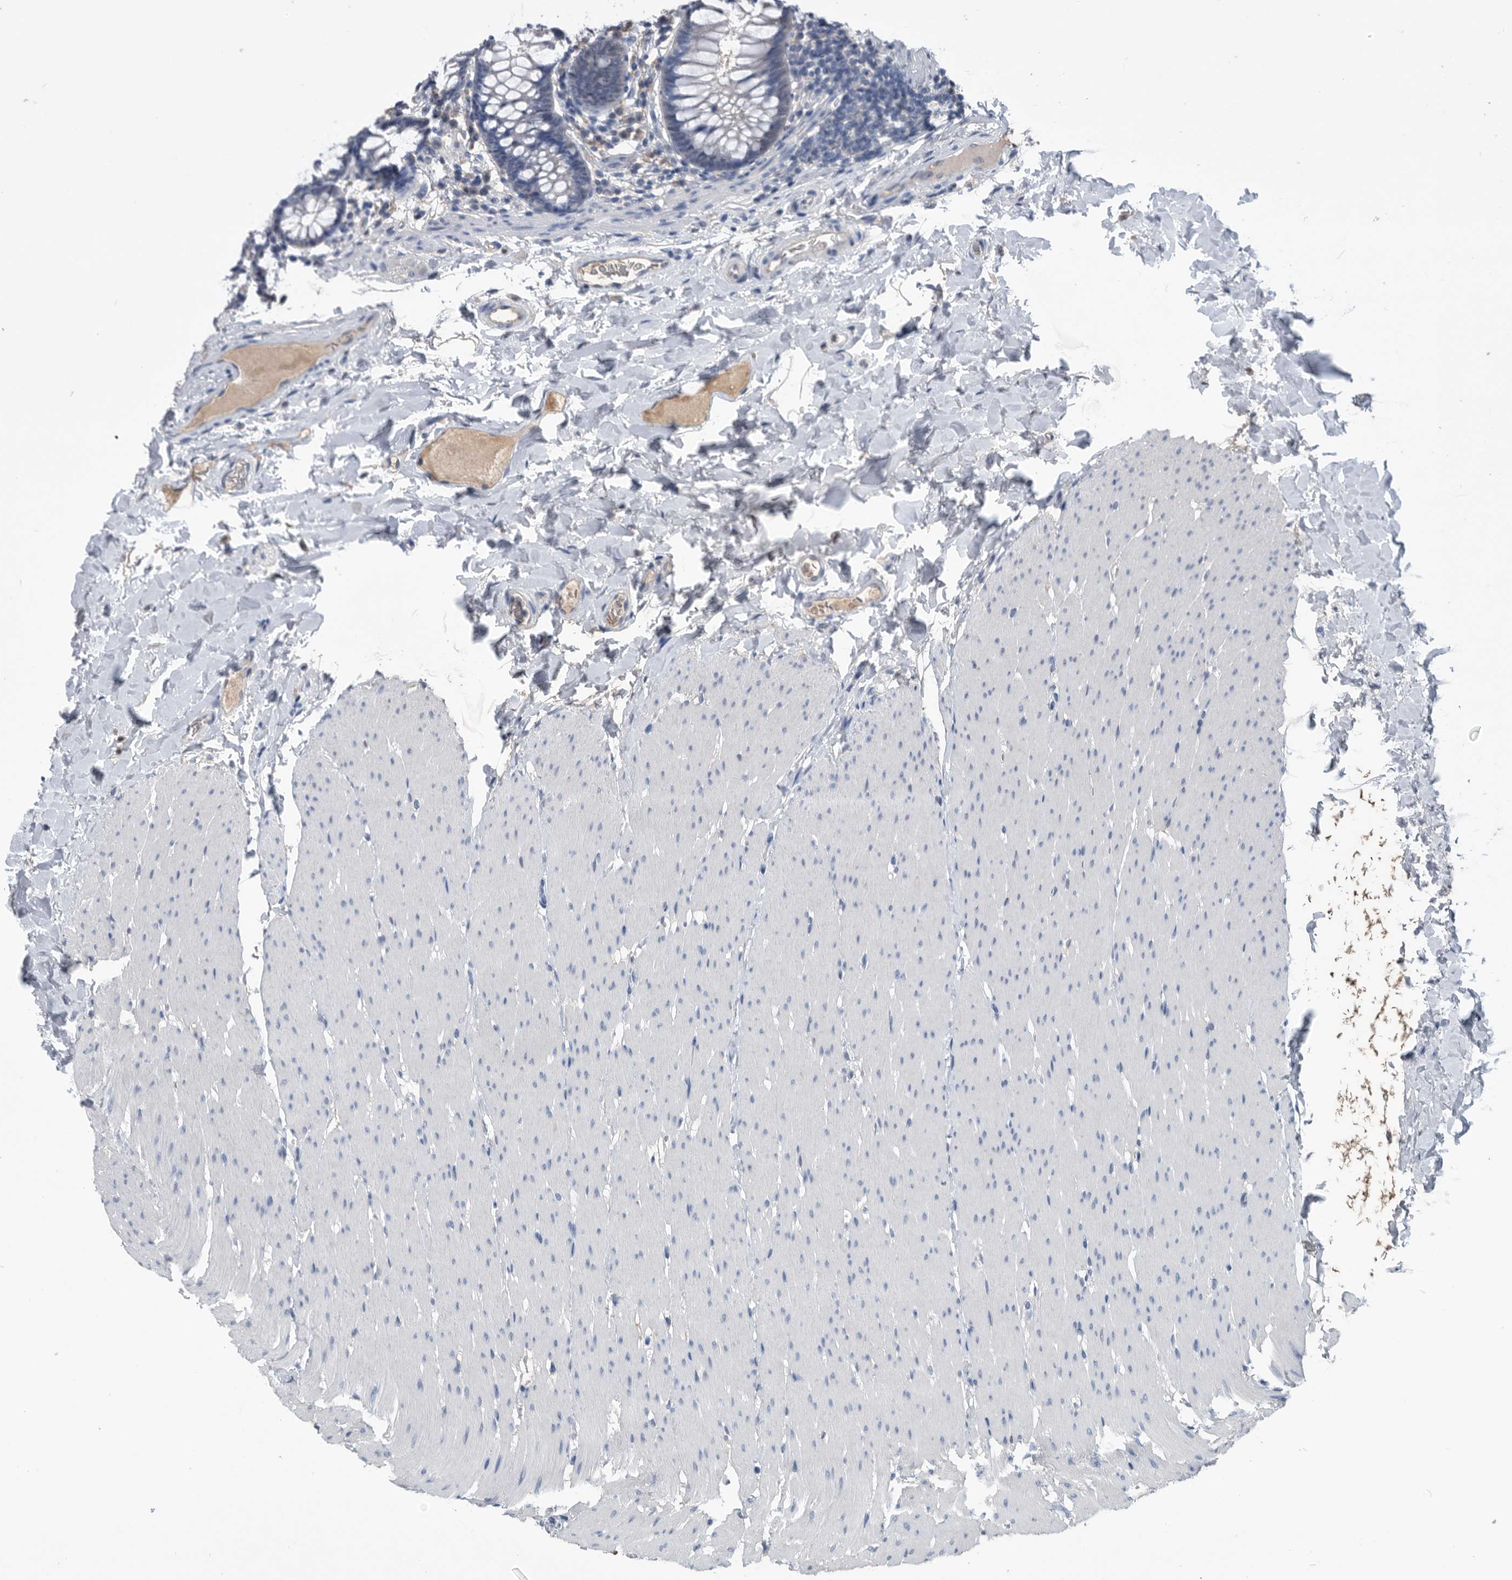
{"staining": {"intensity": "weak", "quantity": ">75%", "location": "cytoplasmic/membranous"}, "tissue": "colon", "cell_type": "Endothelial cells", "image_type": "normal", "snomed": [{"axis": "morphology", "description": "Normal tissue, NOS"}, {"axis": "topography", "description": "Colon"}], "caption": "Colon stained with a brown dye displays weak cytoplasmic/membranous positive staining in about >75% of endothelial cells.", "gene": "PDXK", "patient": {"sex": "female", "age": 62}}